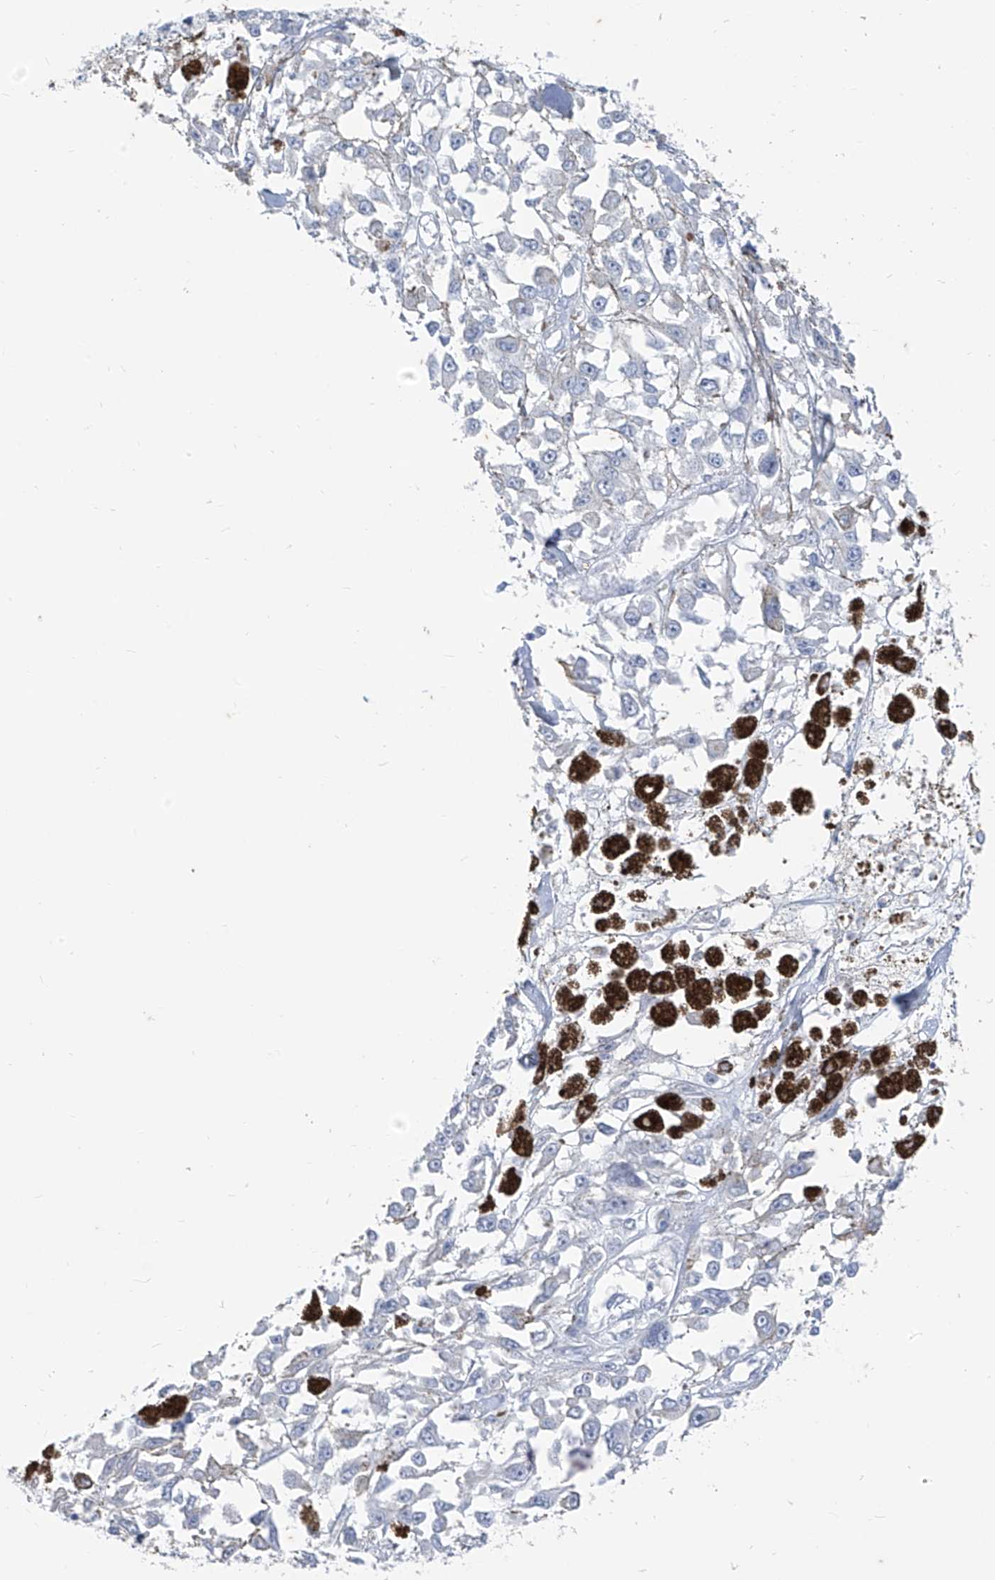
{"staining": {"intensity": "negative", "quantity": "none", "location": "none"}, "tissue": "melanoma", "cell_type": "Tumor cells", "image_type": "cancer", "snomed": [{"axis": "morphology", "description": "Malignant melanoma, Metastatic site"}, {"axis": "topography", "description": "Lymph node"}], "caption": "This histopathology image is of malignant melanoma (metastatic site) stained with IHC to label a protein in brown with the nuclei are counter-stained blue. There is no staining in tumor cells.", "gene": "CX3CR1", "patient": {"sex": "male", "age": 59}}